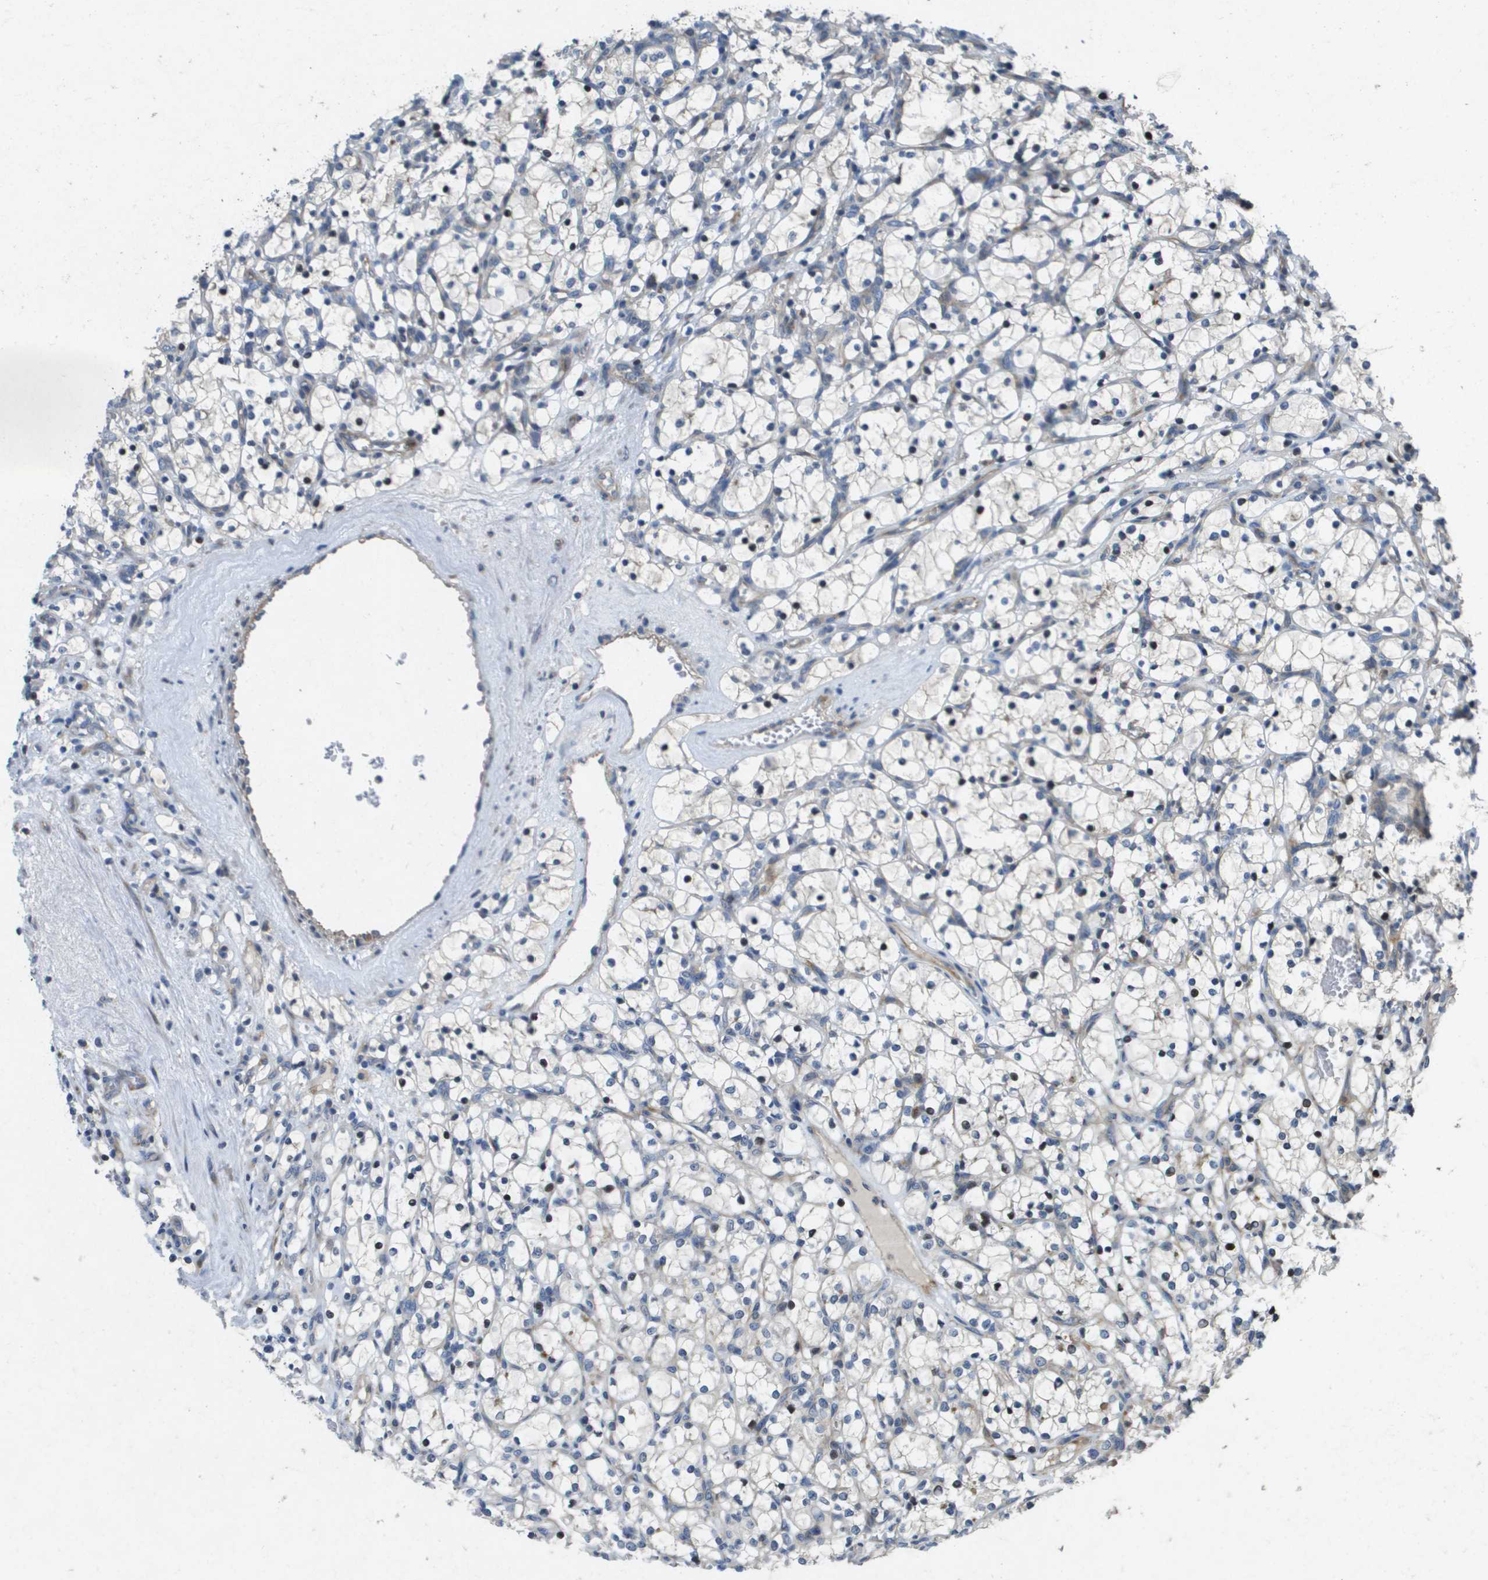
{"staining": {"intensity": "negative", "quantity": "none", "location": "none"}, "tissue": "renal cancer", "cell_type": "Tumor cells", "image_type": "cancer", "snomed": [{"axis": "morphology", "description": "Adenocarcinoma, NOS"}, {"axis": "topography", "description": "Kidney"}], "caption": "Image shows no significant protein positivity in tumor cells of adenocarcinoma (renal).", "gene": "SCN4B", "patient": {"sex": "female", "age": 69}}